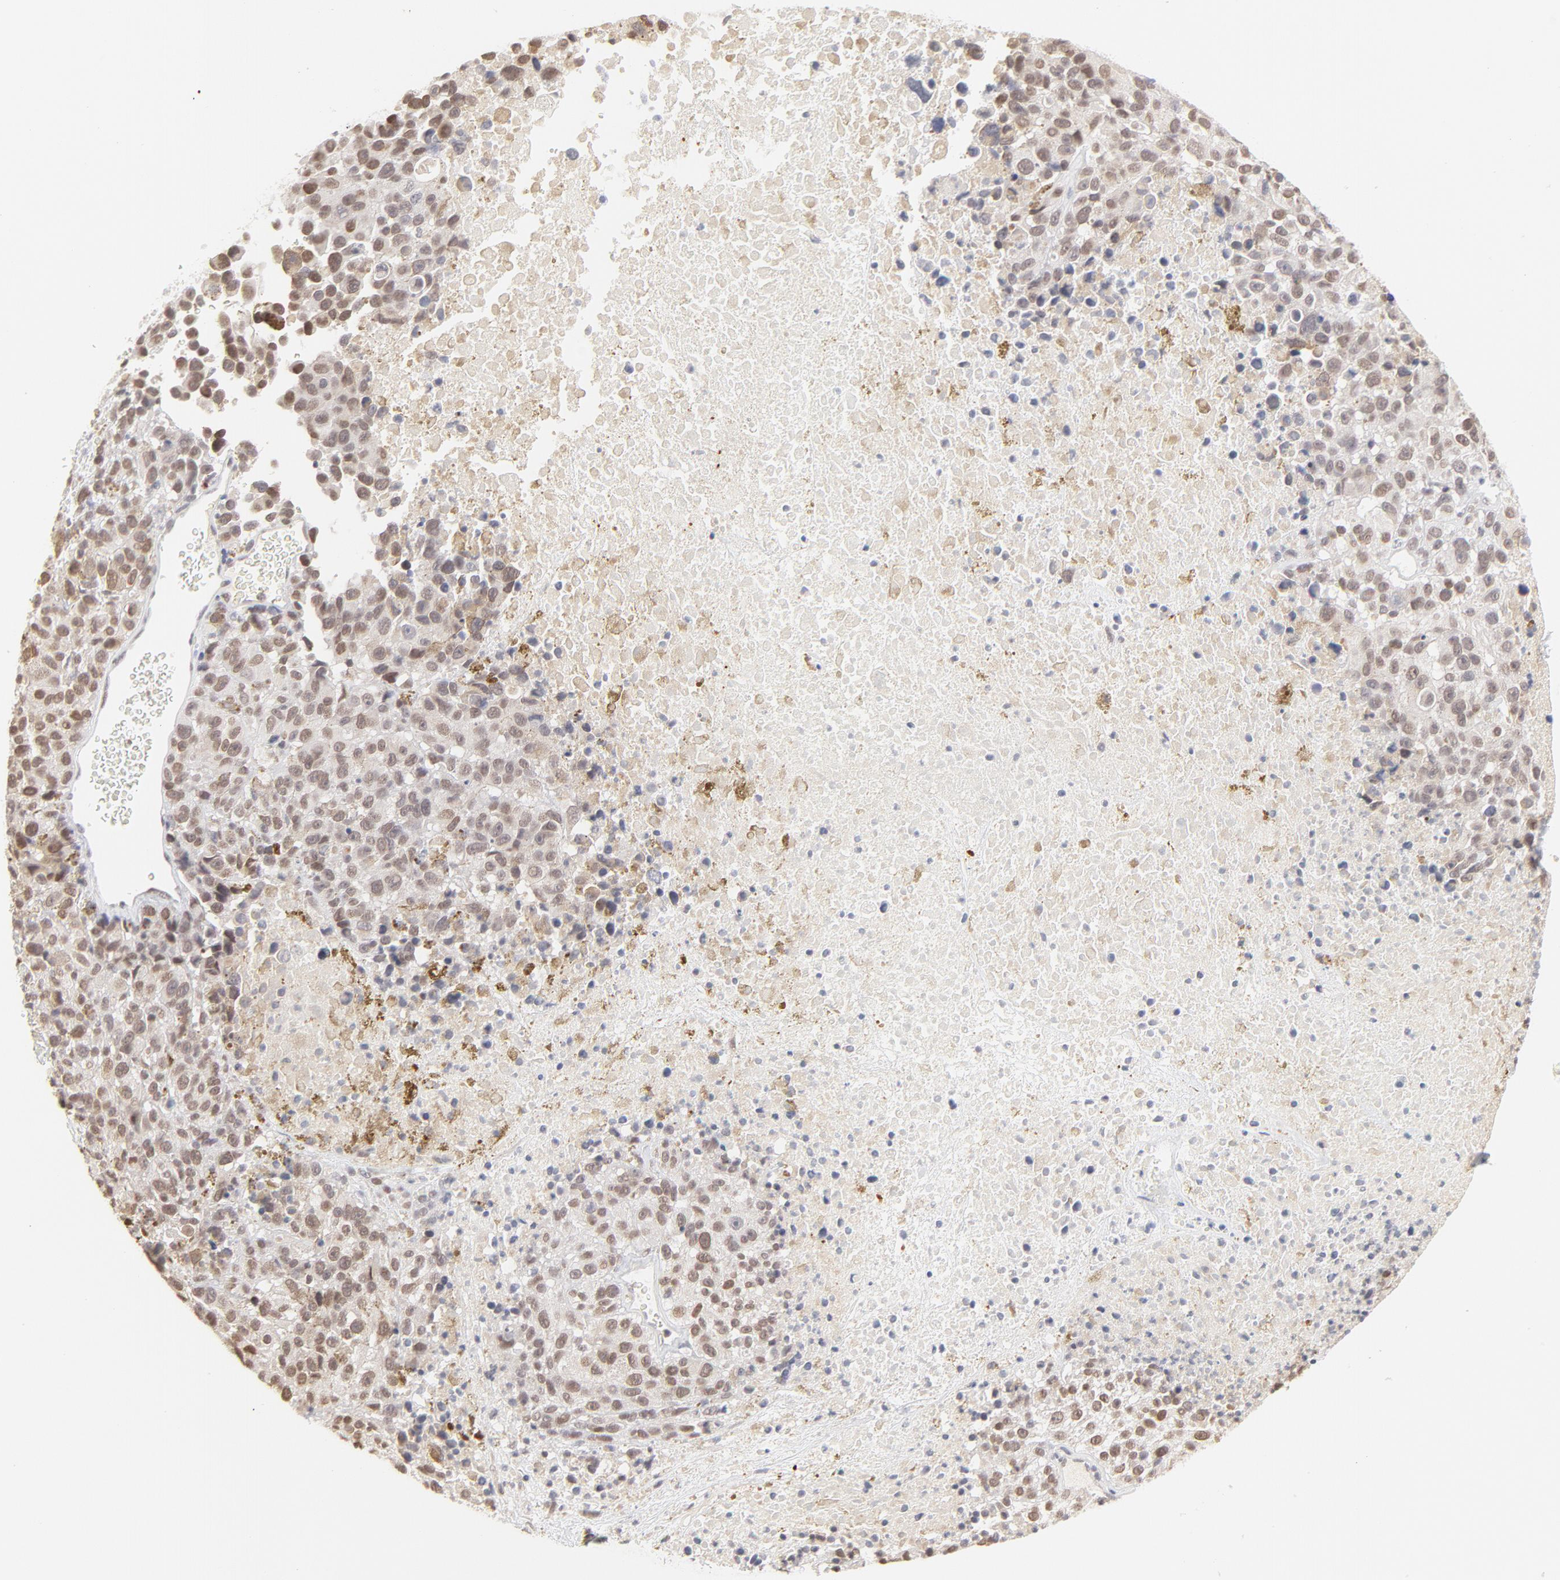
{"staining": {"intensity": "weak", "quantity": "<25%", "location": "nuclear"}, "tissue": "melanoma", "cell_type": "Tumor cells", "image_type": "cancer", "snomed": [{"axis": "morphology", "description": "Malignant melanoma, Metastatic site"}, {"axis": "topography", "description": "Cerebral cortex"}], "caption": "This image is of malignant melanoma (metastatic site) stained with immunohistochemistry to label a protein in brown with the nuclei are counter-stained blue. There is no staining in tumor cells.", "gene": "PBX3", "patient": {"sex": "female", "age": 52}}